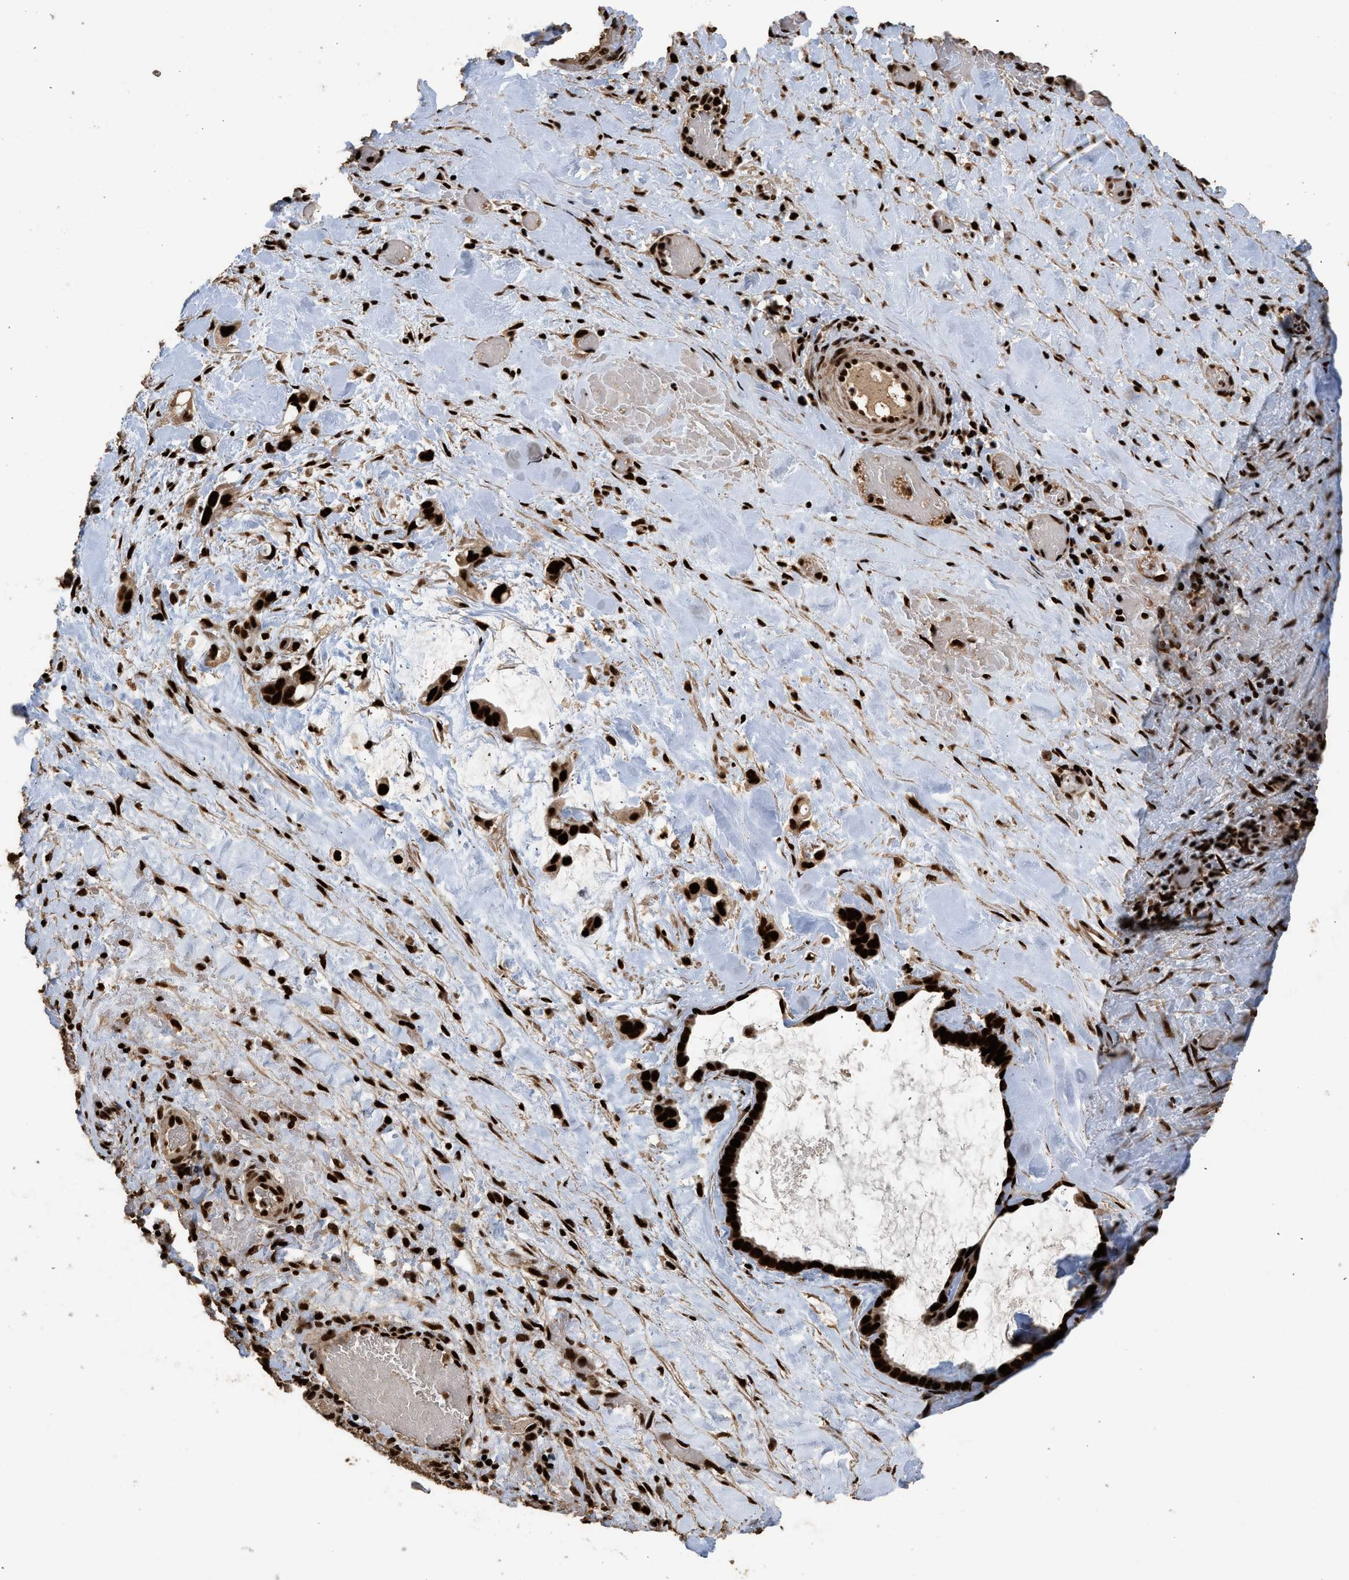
{"staining": {"intensity": "strong", "quantity": ">75%", "location": "nuclear"}, "tissue": "liver cancer", "cell_type": "Tumor cells", "image_type": "cancer", "snomed": [{"axis": "morphology", "description": "Cholangiocarcinoma"}, {"axis": "topography", "description": "Liver"}], "caption": "Liver cholangiocarcinoma stained with immunohistochemistry reveals strong nuclear staining in approximately >75% of tumor cells.", "gene": "PPP4R3B", "patient": {"sex": "female", "age": 65}}